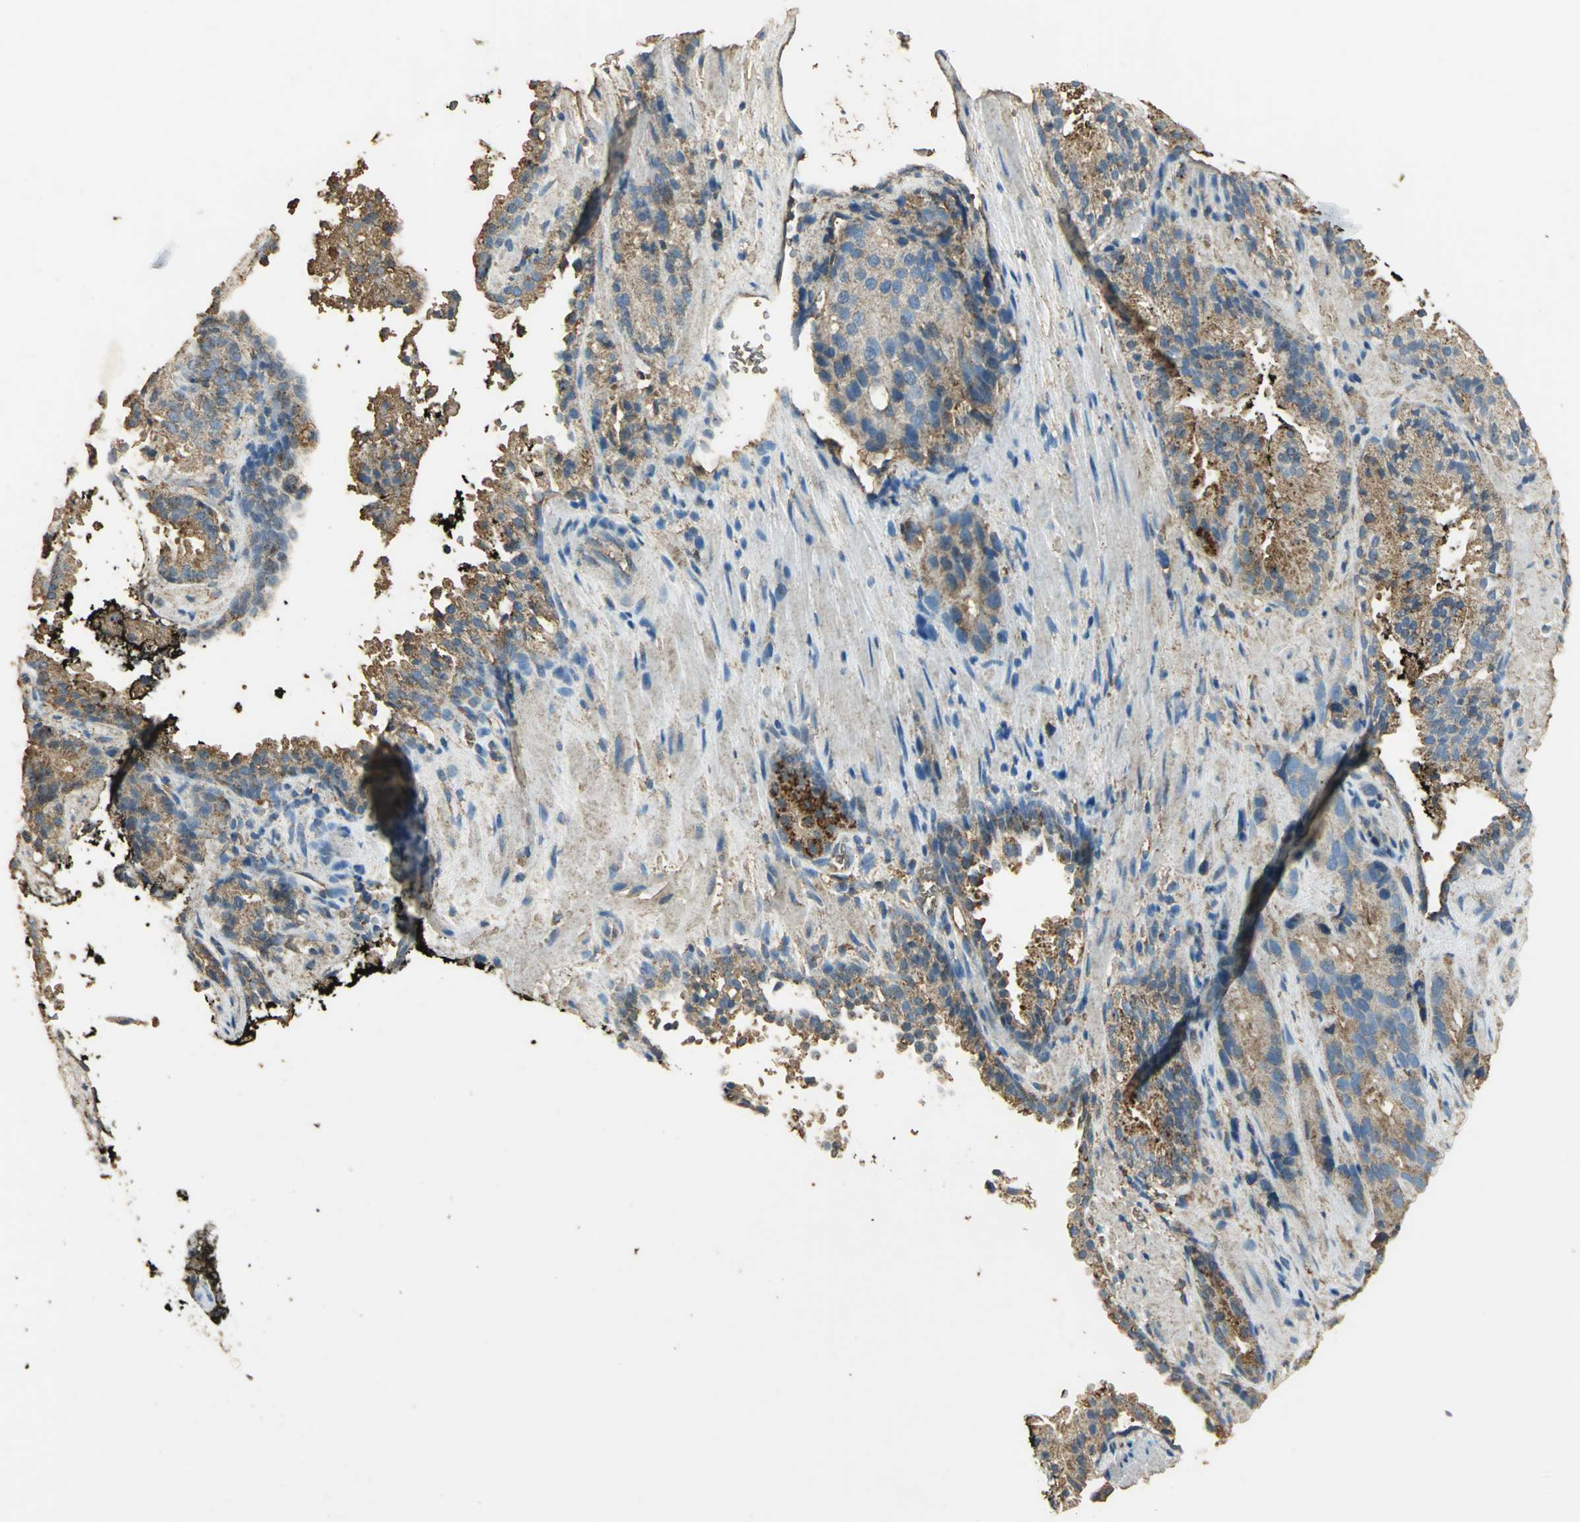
{"staining": {"intensity": "moderate", "quantity": ">75%", "location": "cytoplasmic/membranous"}, "tissue": "prostate cancer", "cell_type": "Tumor cells", "image_type": "cancer", "snomed": [{"axis": "morphology", "description": "Adenocarcinoma, High grade"}, {"axis": "topography", "description": "Prostate"}], "caption": "This image exhibits immunohistochemistry staining of prostate high-grade adenocarcinoma, with medium moderate cytoplasmic/membranous expression in approximately >75% of tumor cells.", "gene": "TRAPPC2", "patient": {"sex": "male", "age": 58}}